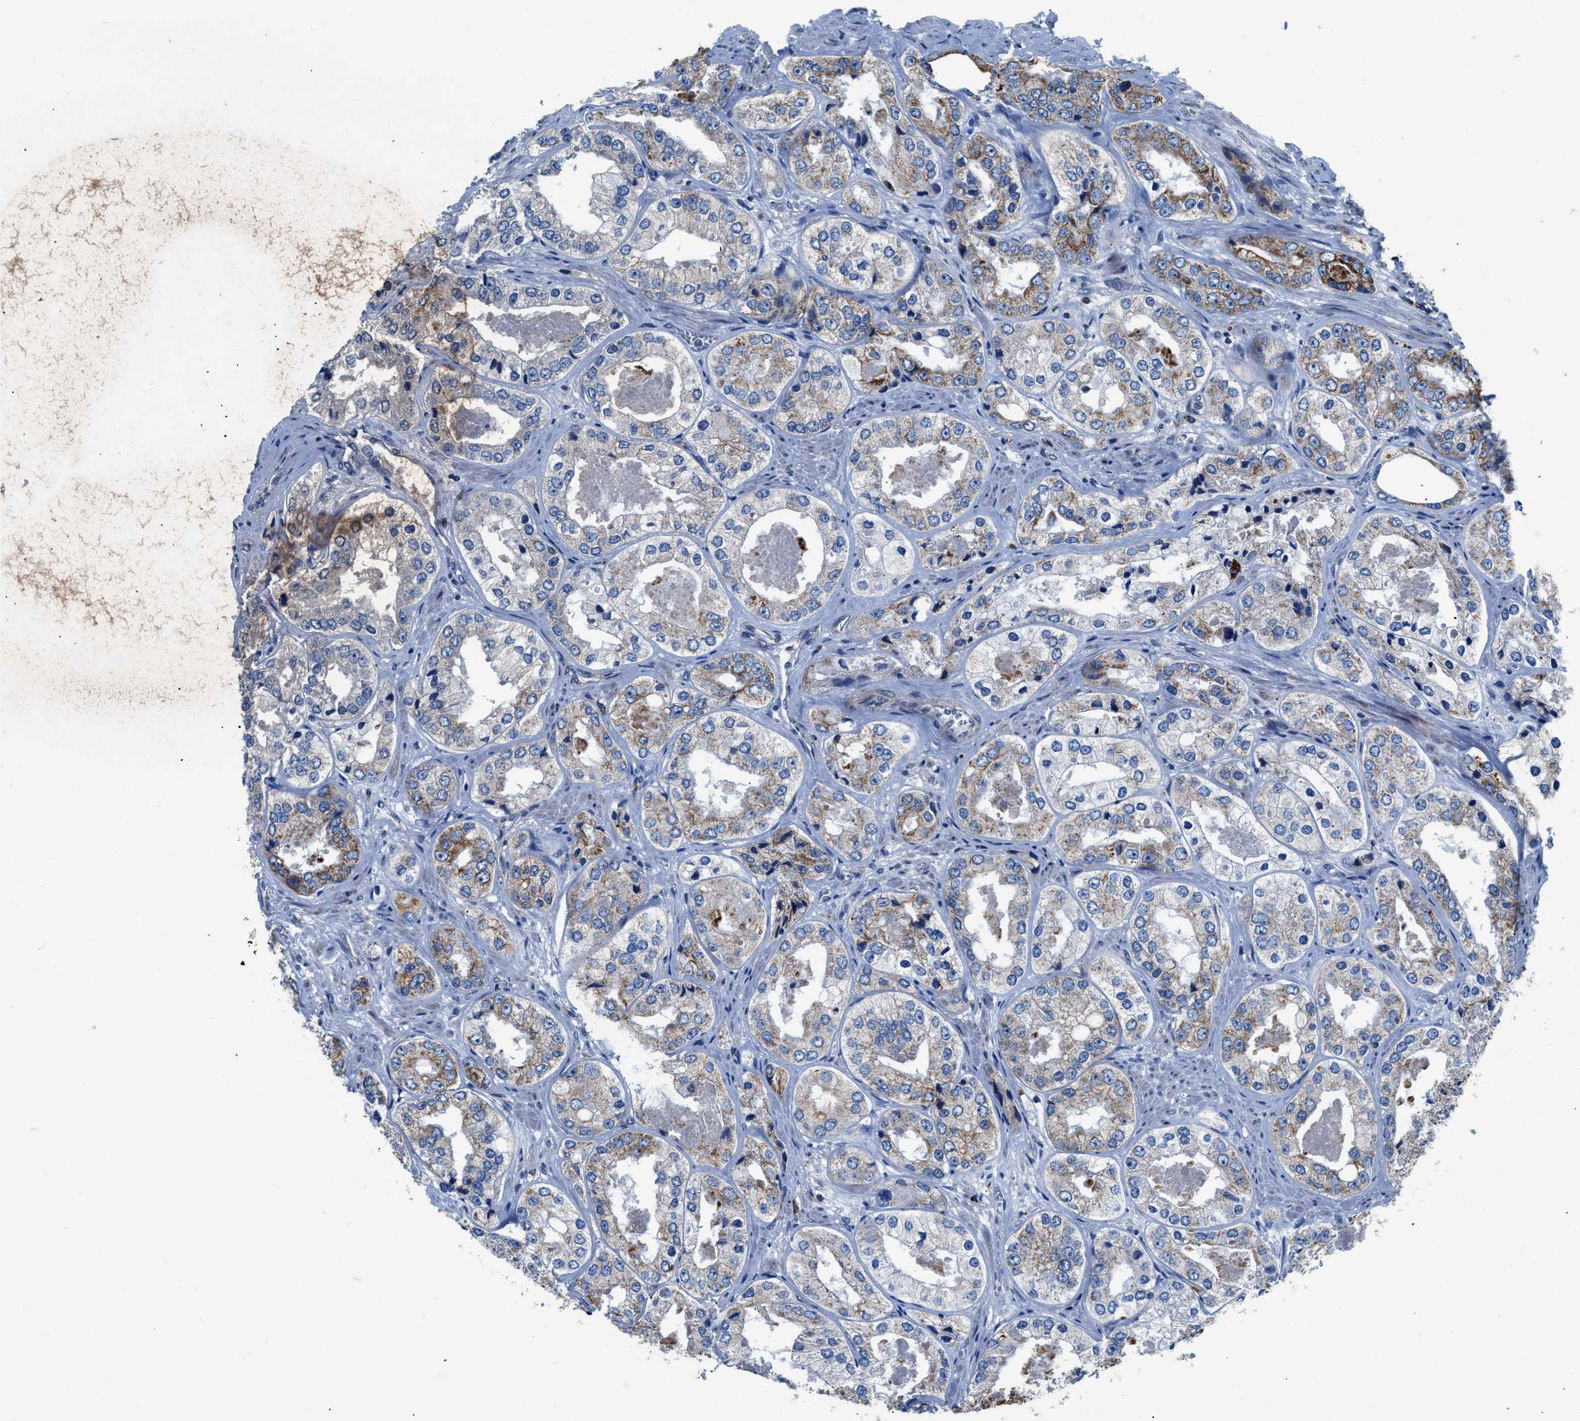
{"staining": {"intensity": "moderate", "quantity": ">75%", "location": "cytoplasmic/membranous"}, "tissue": "prostate cancer", "cell_type": "Tumor cells", "image_type": "cancer", "snomed": [{"axis": "morphology", "description": "Adenocarcinoma, High grade"}, {"axis": "topography", "description": "Prostate"}], "caption": "About >75% of tumor cells in prostate cancer (high-grade adenocarcinoma) exhibit moderate cytoplasmic/membranous protein expression as visualized by brown immunohistochemical staining.", "gene": "ZDHHC3", "patient": {"sex": "male", "age": 61}}